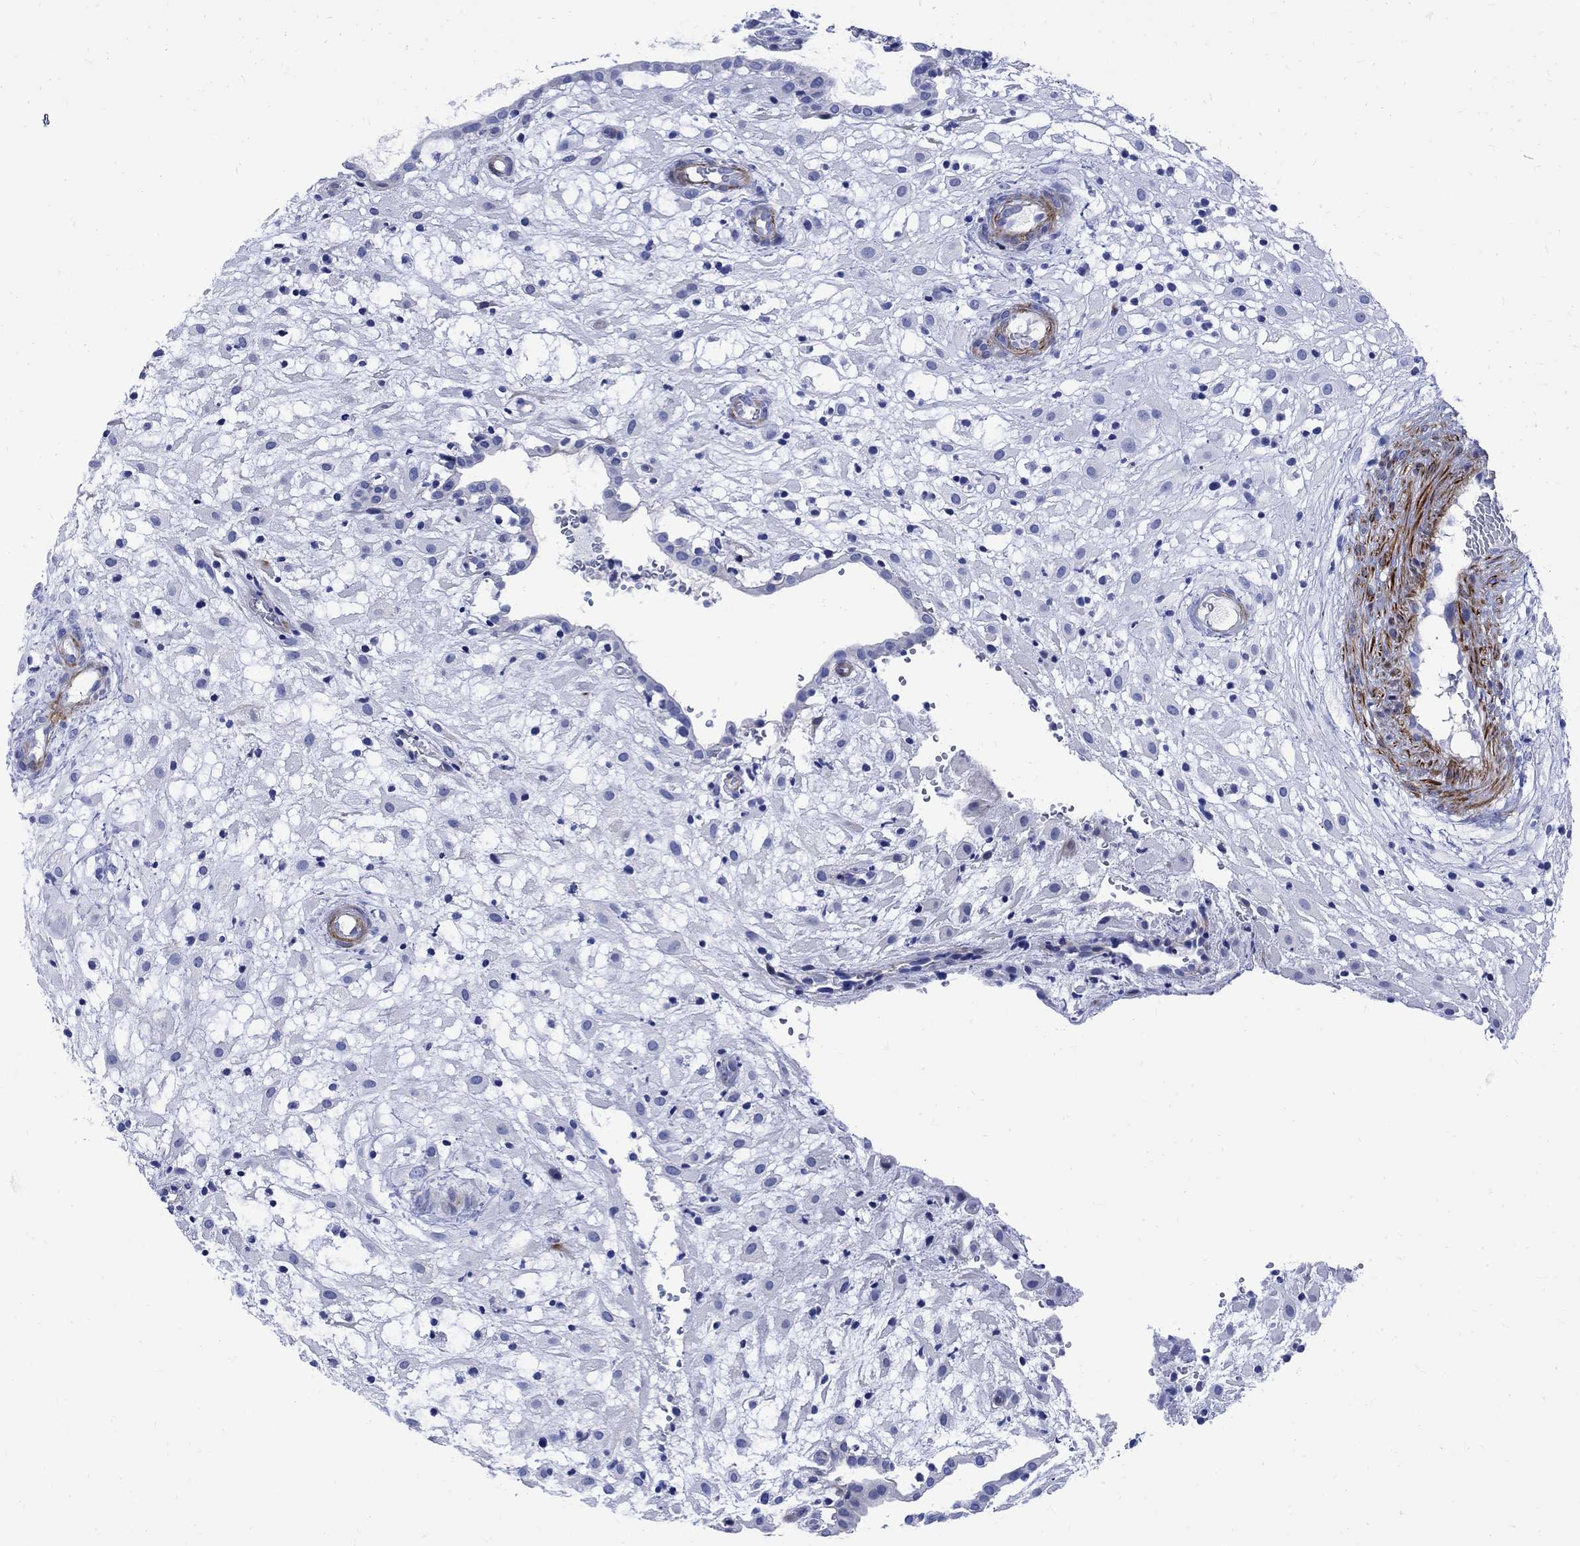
{"staining": {"intensity": "negative", "quantity": "none", "location": "none"}, "tissue": "placenta", "cell_type": "Decidual cells", "image_type": "normal", "snomed": [{"axis": "morphology", "description": "Normal tissue, NOS"}, {"axis": "topography", "description": "Placenta"}], "caption": "A high-resolution micrograph shows IHC staining of unremarkable placenta, which reveals no significant positivity in decidual cells. (DAB (3,3'-diaminobenzidine) immunohistochemistry (IHC), high magnification).", "gene": "PARVB", "patient": {"sex": "female", "age": 24}}